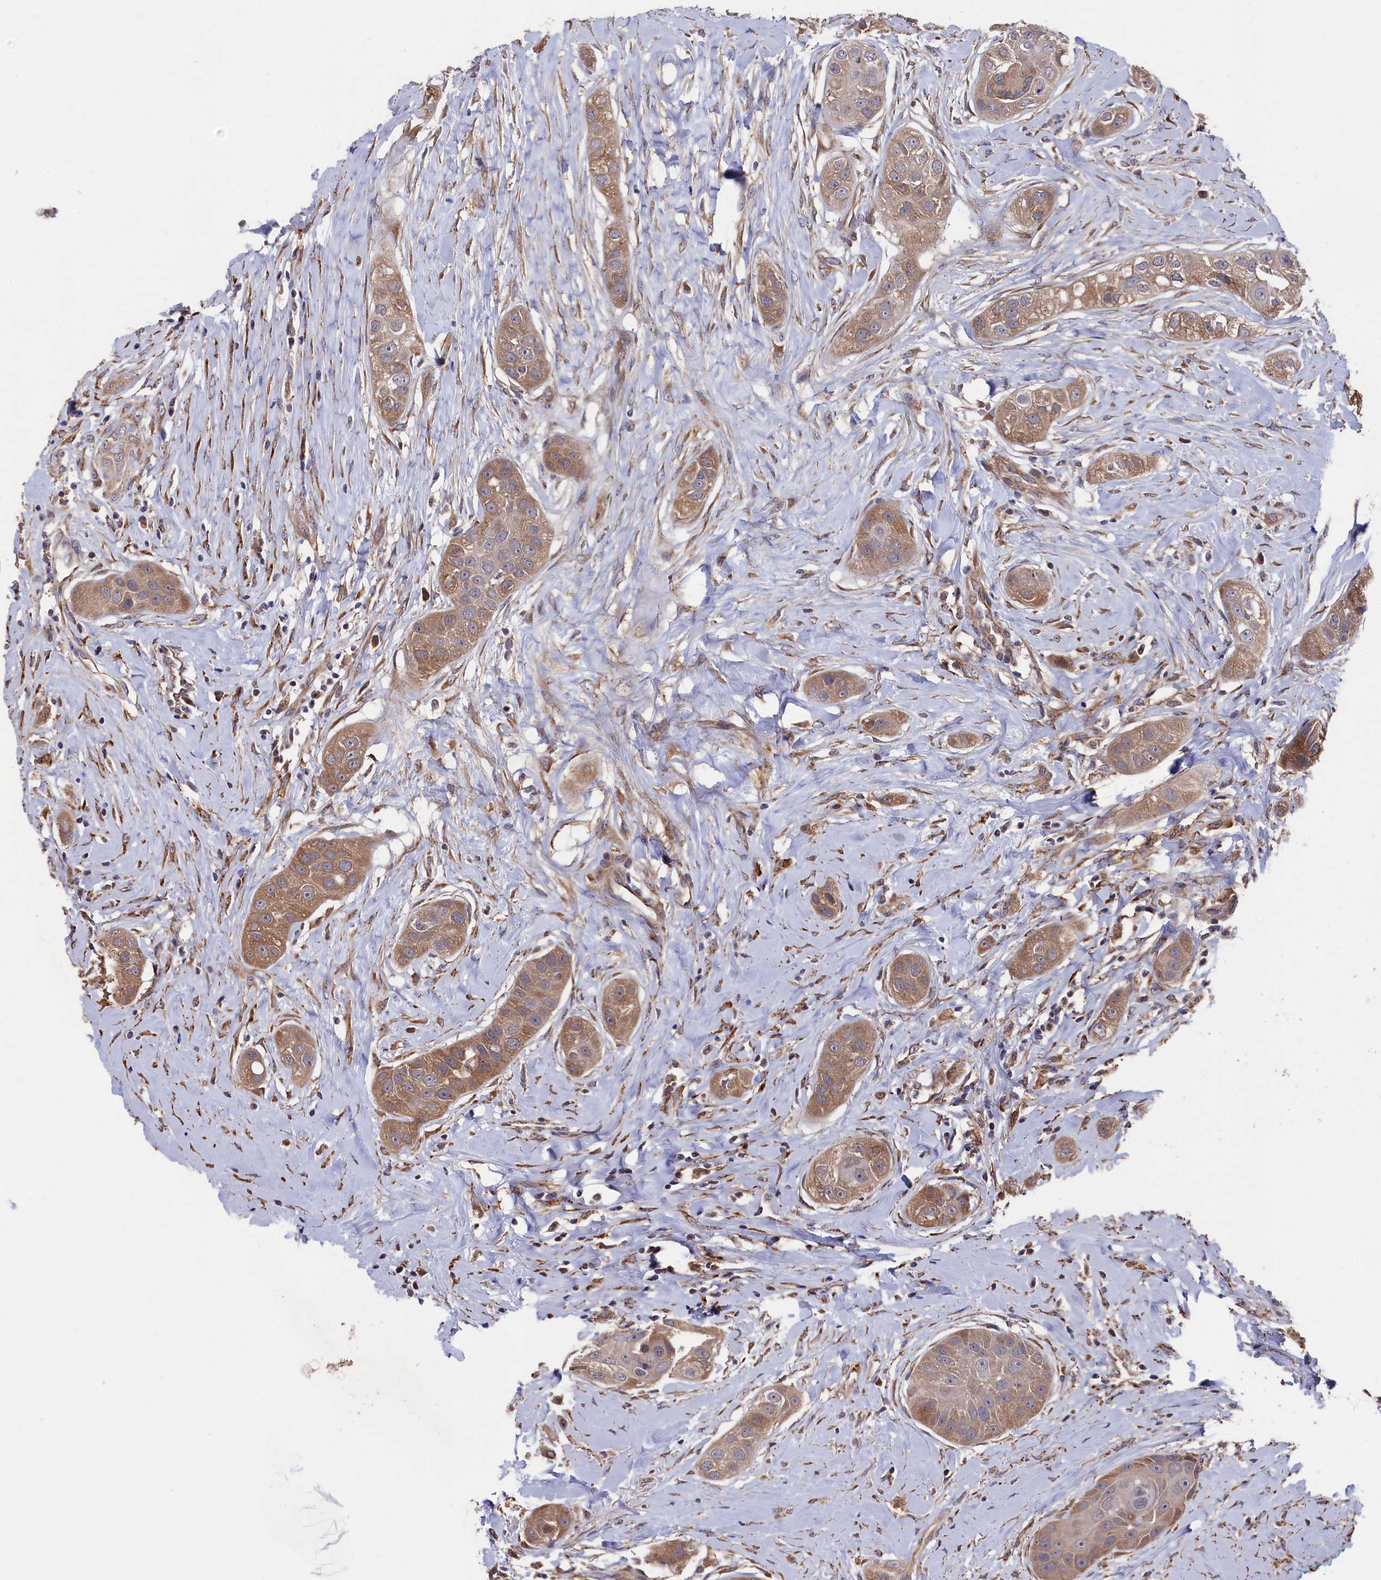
{"staining": {"intensity": "moderate", "quantity": "25%-75%", "location": "cytoplasmic/membranous"}, "tissue": "head and neck cancer", "cell_type": "Tumor cells", "image_type": "cancer", "snomed": [{"axis": "morphology", "description": "Normal tissue, NOS"}, {"axis": "morphology", "description": "Squamous cell carcinoma, NOS"}, {"axis": "topography", "description": "Skeletal muscle"}, {"axis": "topography", "description": "Head-Neck"}], "caption": "A micrograph of squamous cell carcinoma (head and neck) stained for a protein demonstrates moderate cytoplasmic/membranous brown staining in tumor cells.", "gene": "SLC12A4", "patient": {"sex": "male", "age": 51}}